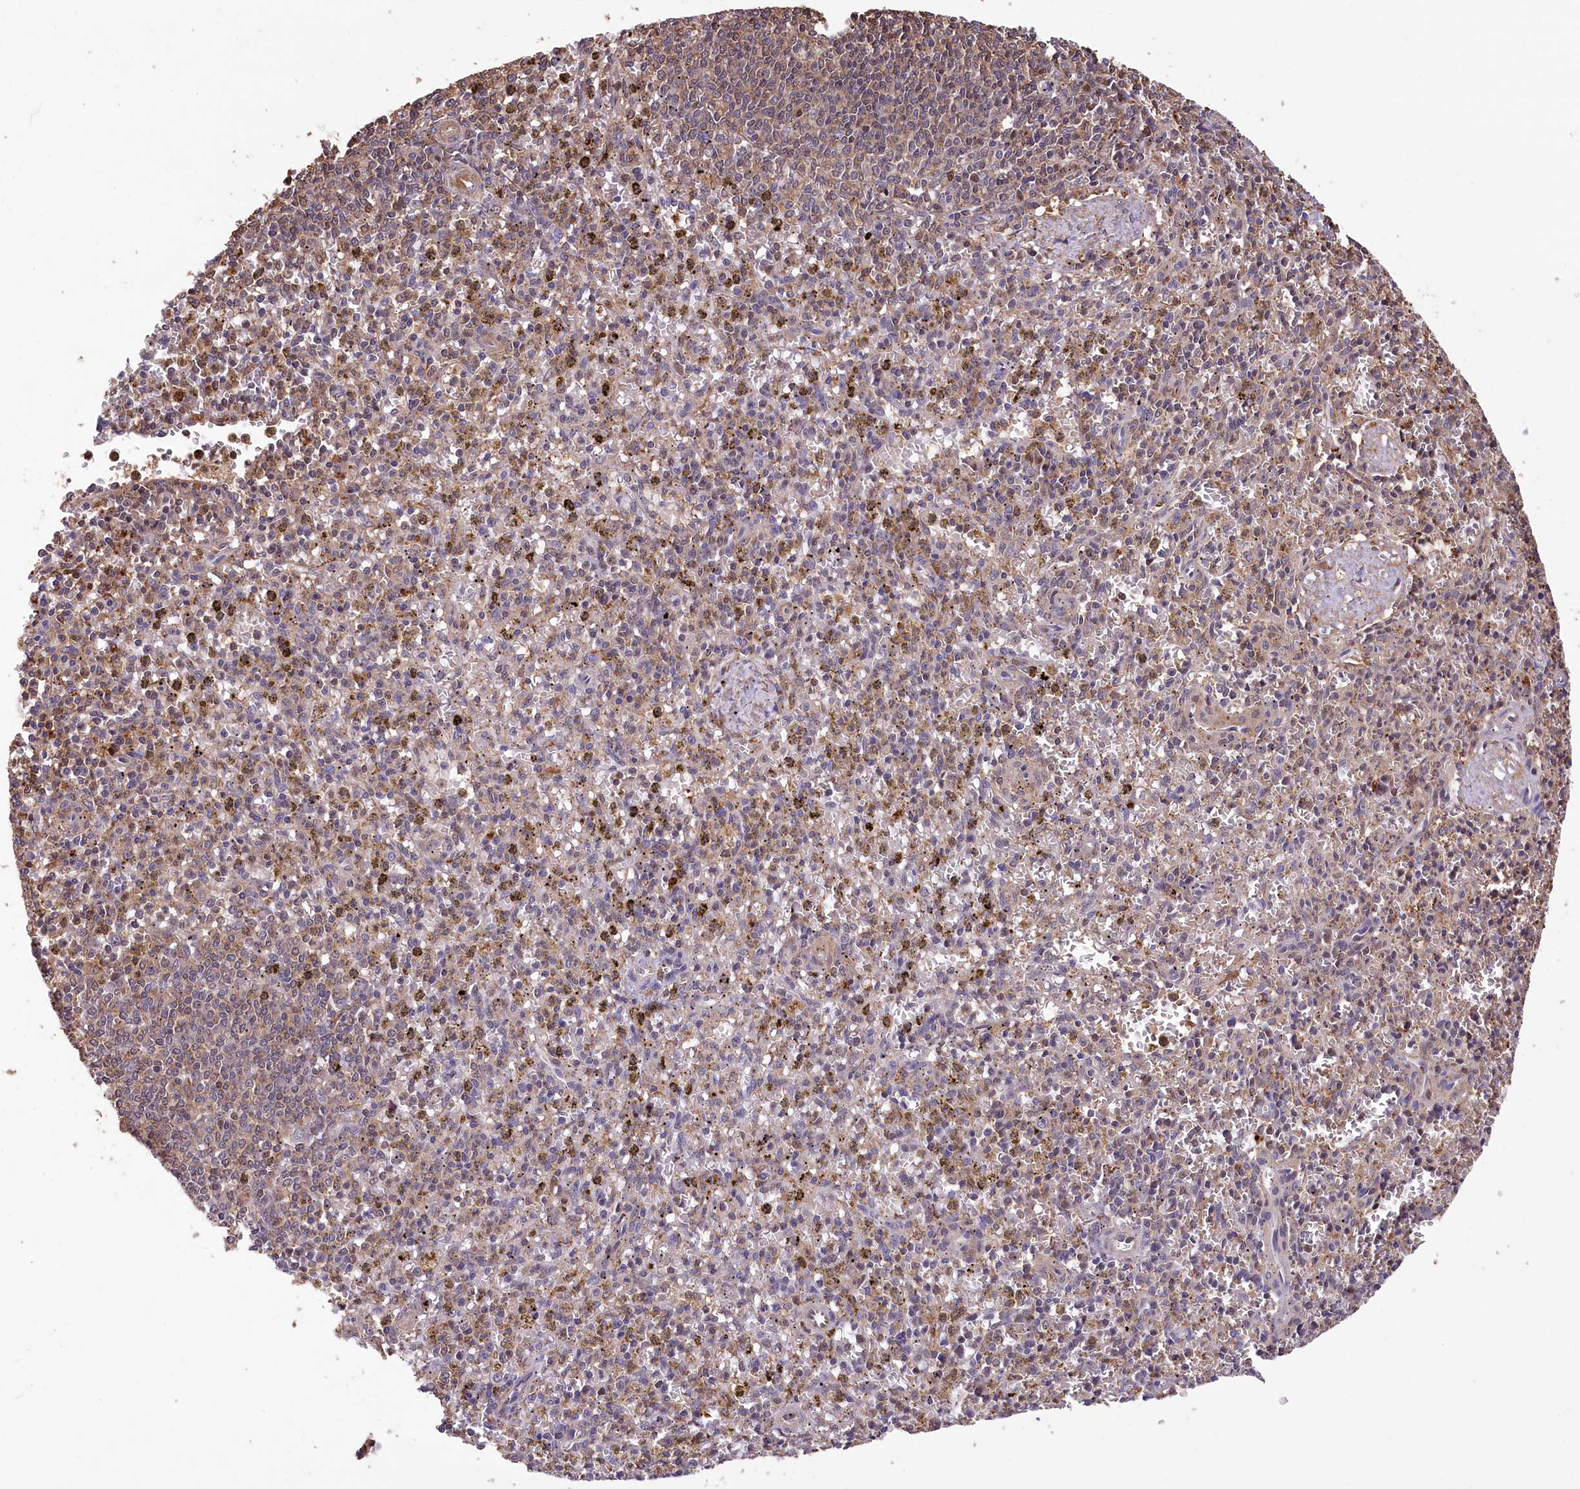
{"staining": {"intensity": "negative", "quantity": "none", "location": "none"}, "tissue": "spleen", "cell_type": "Cells in red pulp", "image_type": "normal", "snomed": [{"axis": "morphology", "description": "Normal tissue, NOS"}, {"axis": "topography", "description": "Spleen"}], "caption": "High power microscopy photomicrograph of an IHC histopathology image of benign spleen, revealing no significant expression in cells in red pulp. The staining was performed using DAB (3,3'-diaminobenzidine) to visualize the protein expression in brown, while the nuclei were stained in blue with hematoxylin (Magnification: 20x).", "gene": "DPP3", "patient": {"sex": "male", "age": 72}}